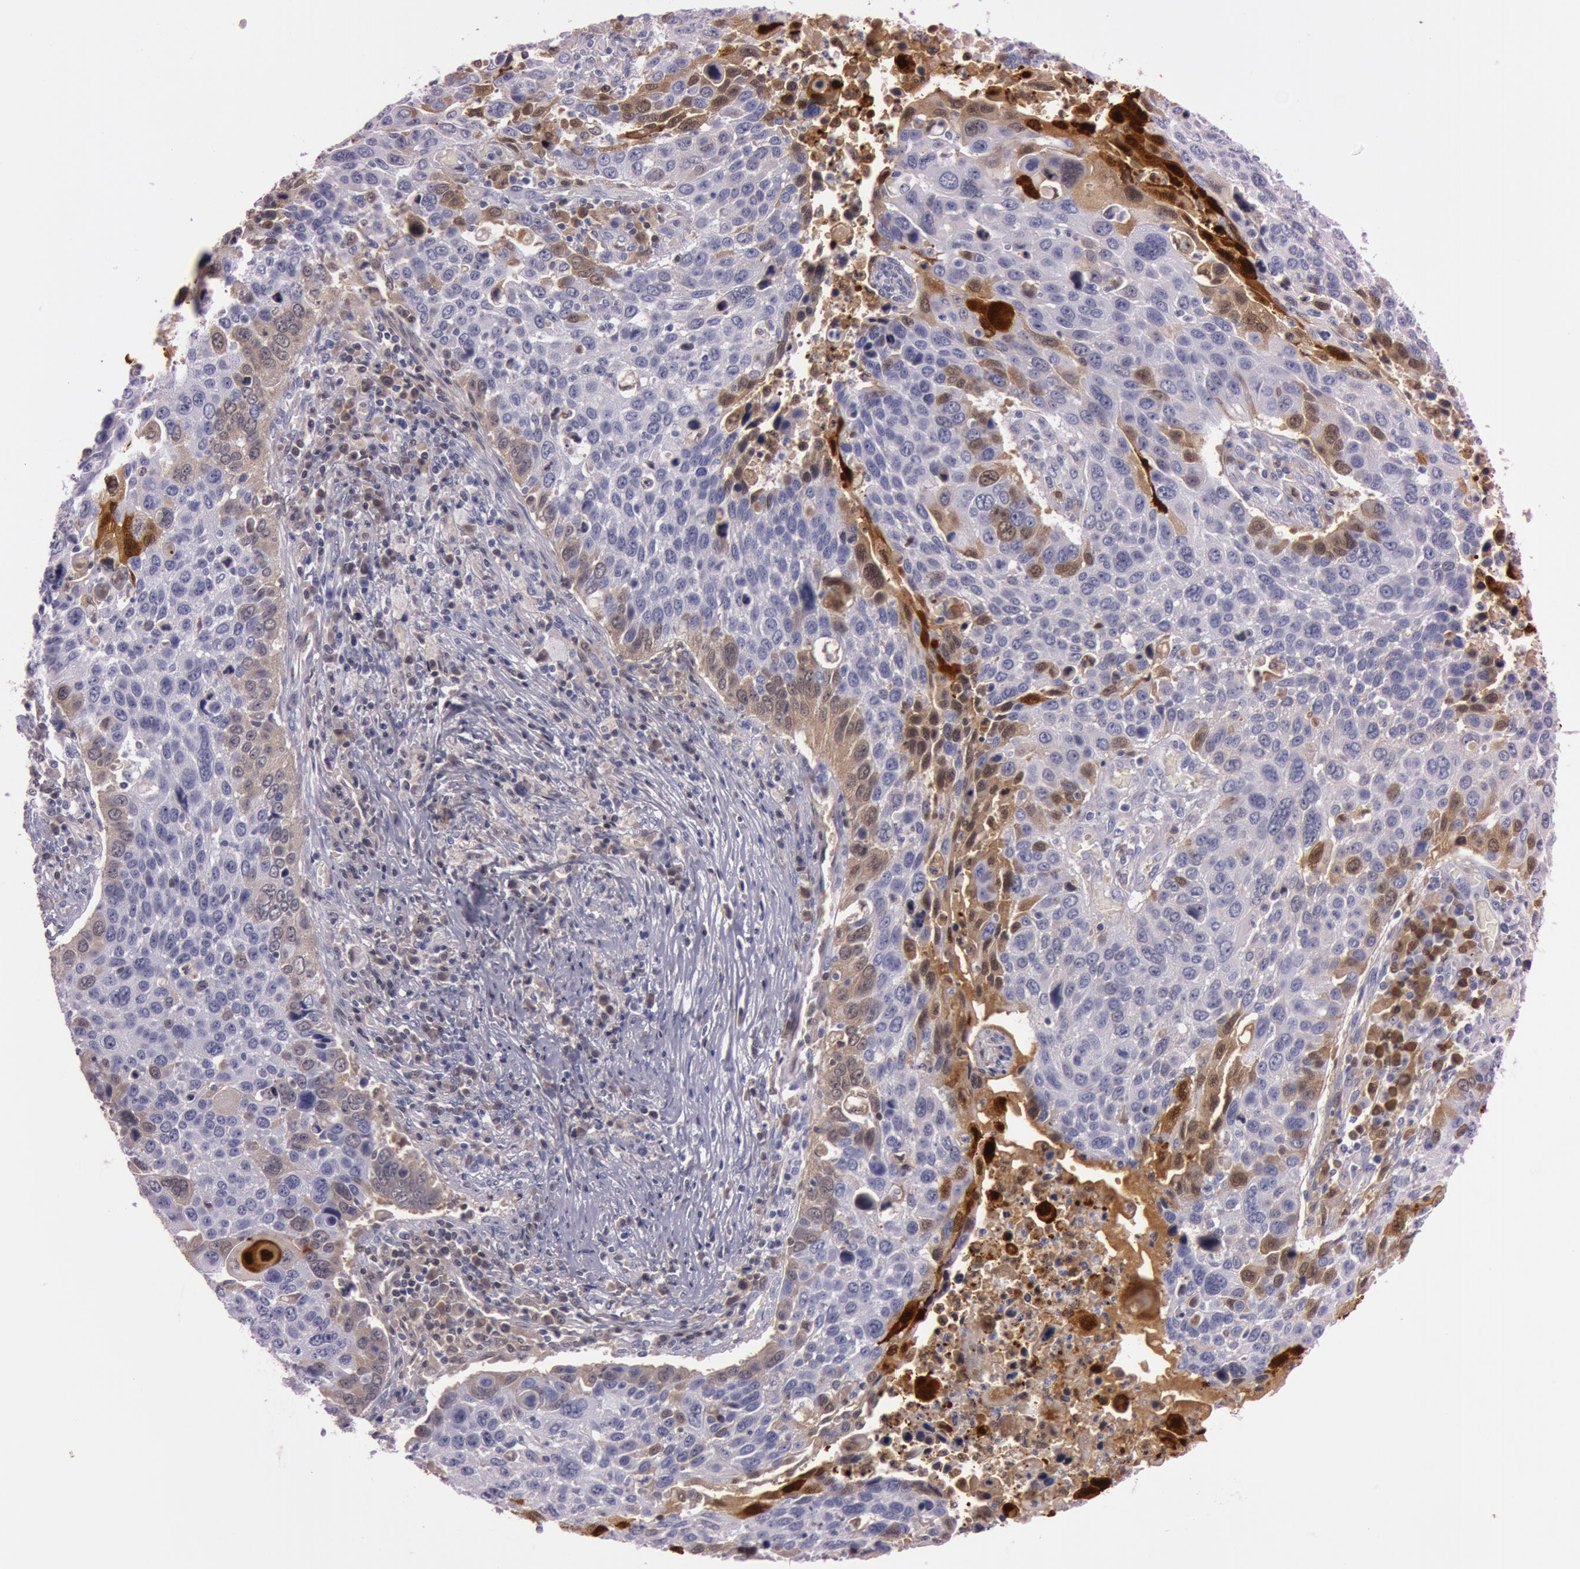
{"staining": {"intensity": "moderate", "quantity": "<25%", "location": "cytoplasmic/membranous"}, "tissue": "lung cancer", "cell_type": "Tumor cells", "image_type": "cancer", "snomed": [{"axis": "morphology", "description": "Squamous cell carcinoma, NOS"}, {"axis": "topography", "description": "Lung"}], "caption": "There is low levels of moderate cytoplasmic/membranous staining in tumor cells of lung cancer, as demonstrated by immunohistochemical staining (brown color).", "gene": "S100A7", "patient": {"sex": "male", "age": 68}}